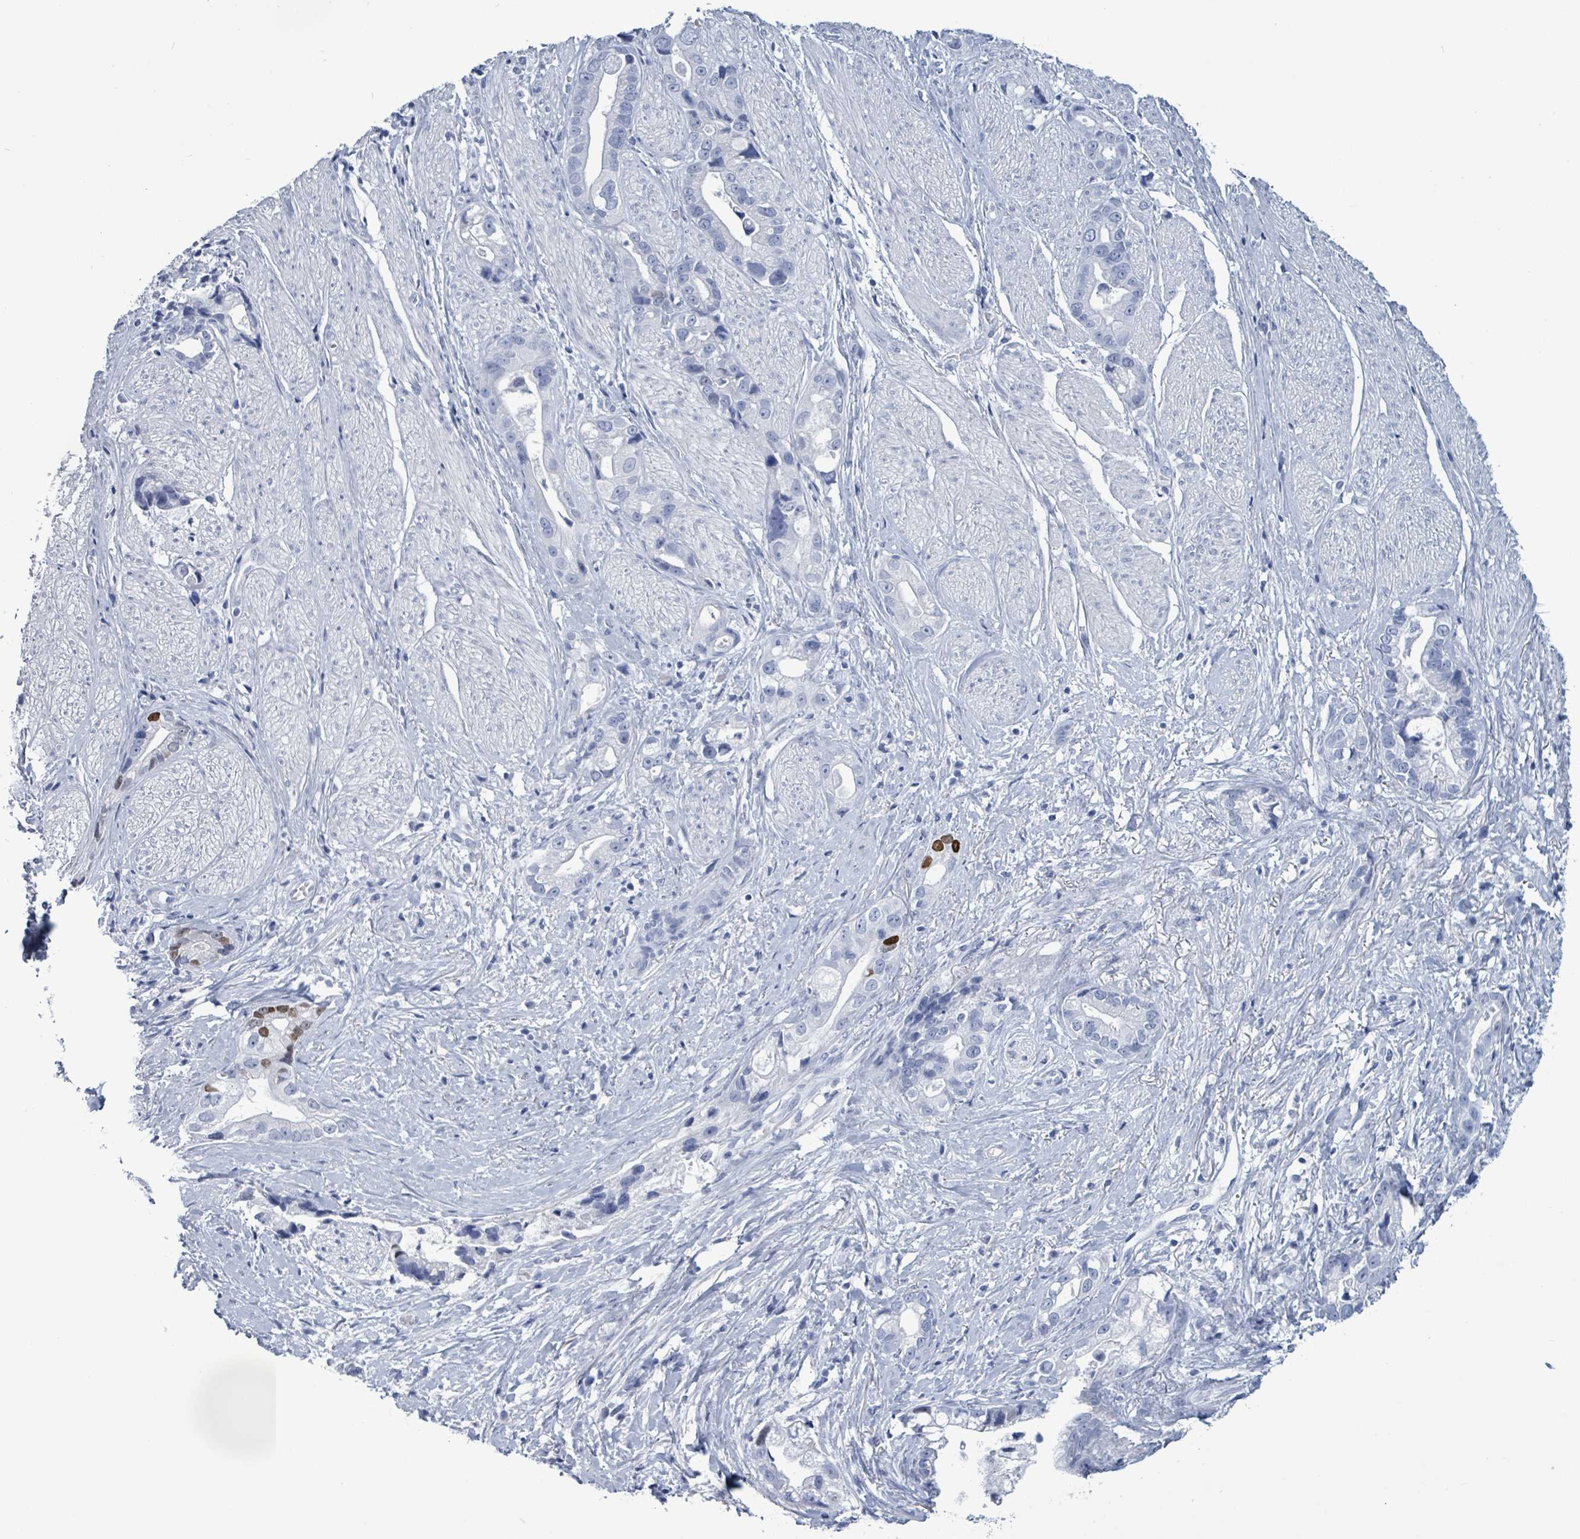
{"staining": {"intensity": "moderate", "quantity": "<25%", "location": "nuclear"}, "tissue": "stomach cancer", "cell_type": "Tumor cells", "image_type": "cancer", "snomed": [{"axis": "morphology", "description": "Adenocarcinoma, NOS"}, {"axis": "topography", "description": "Stomach"}], "caption": "The photomicrograph displays a brown stain indicating the presence of a protein in the nuclear of tumor cells in stomach cancer. Nuclei are stained in blue.", "gene": "NKX2-1", "patient": {"sex": "male", "age": 55}}